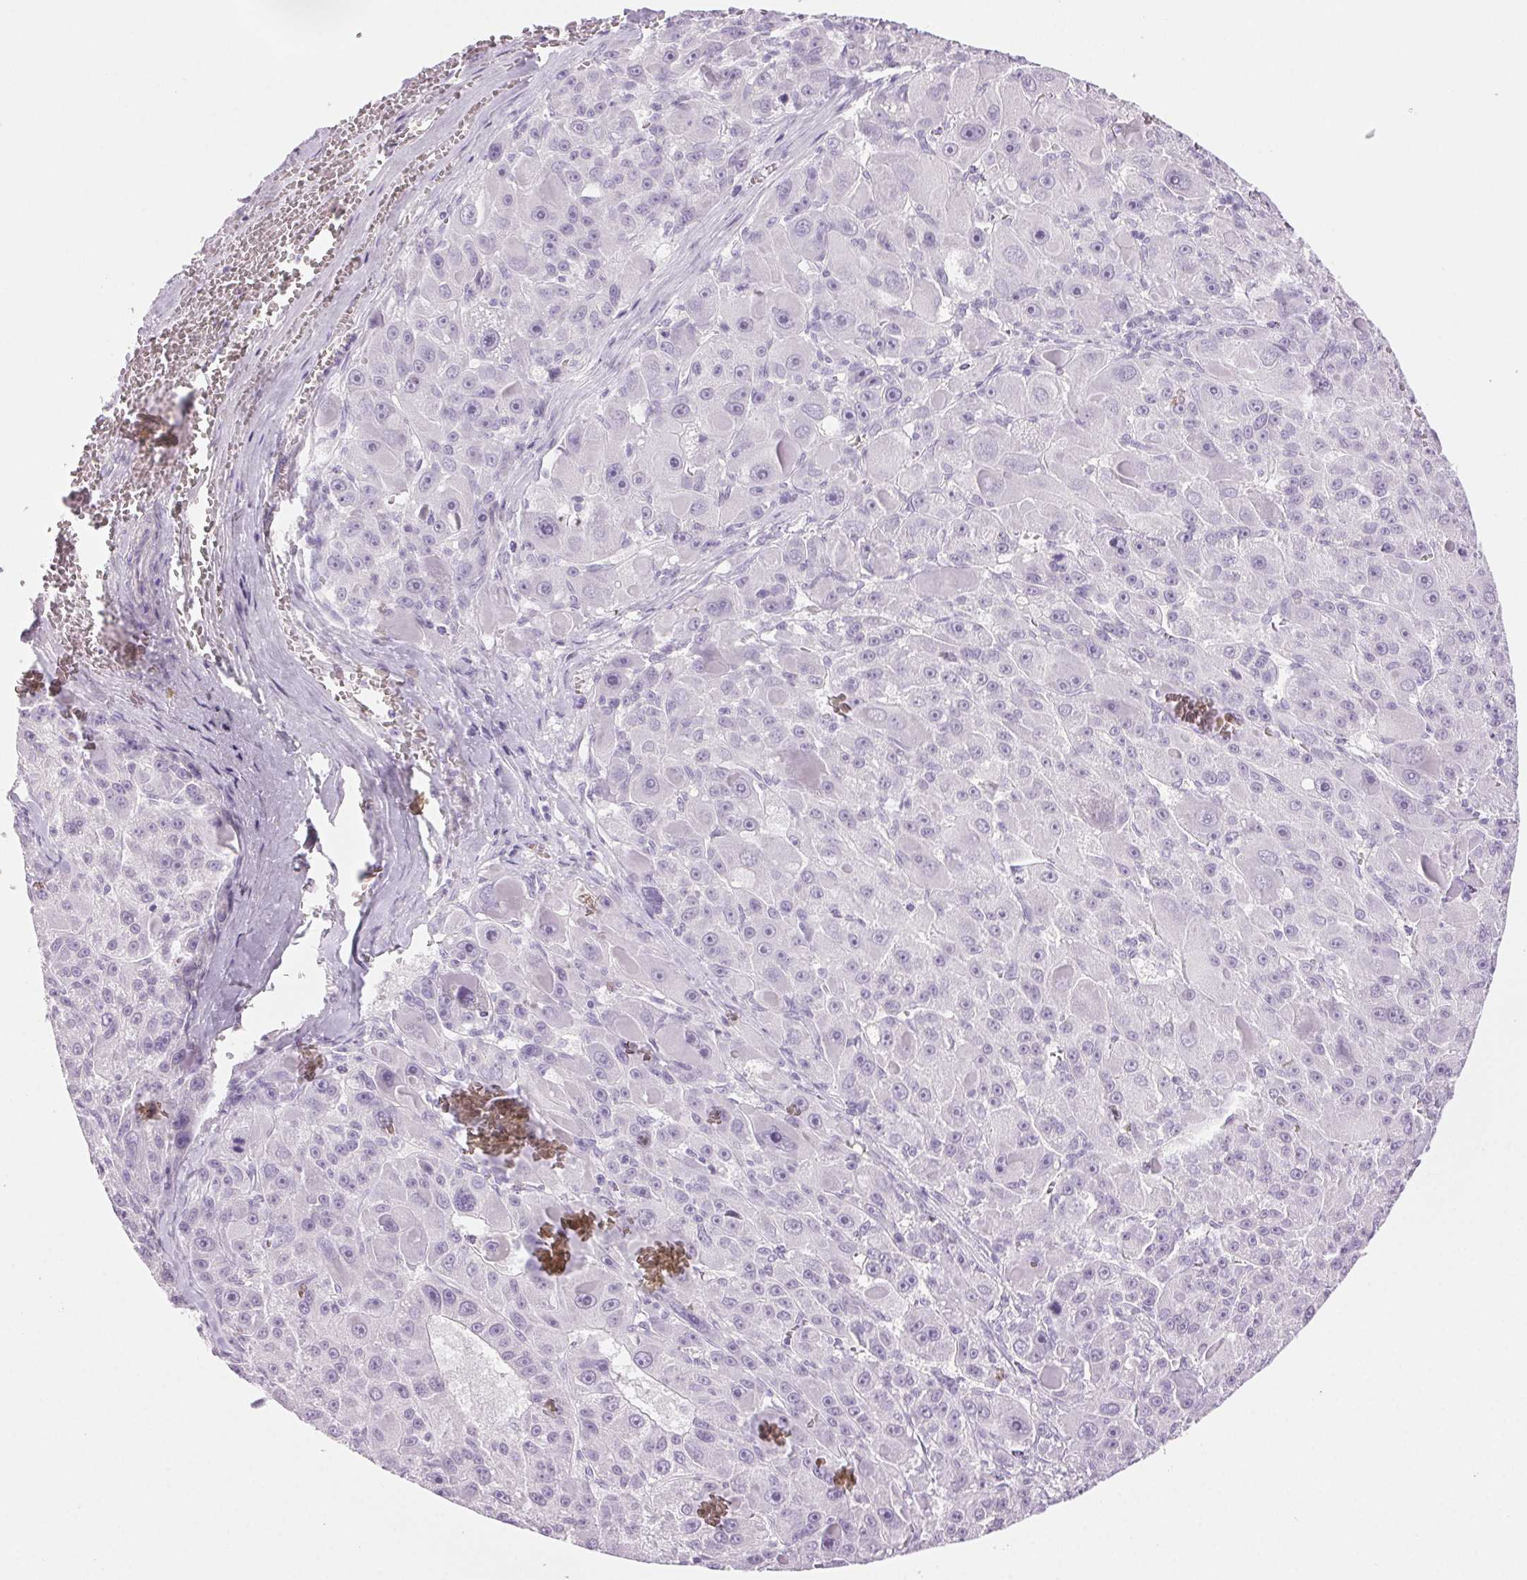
{"staining": {"intensity": "negative", "quantity": "none", "location": "none"}, "tissue": "liver cancer", "cell_type": "Tumor cells", "image_type": "cancer", "snomed": [{"axis": "morphology", "description": "Carcinoma, Hepatocellular, NOS"}, {"axis": "topography", "description": "Liver"}], "caption": "The immunohistochemistry image has no significant staining in tumor cells of liver cancer tissue.", "gene": "LRP2", "patient": {"sex": "male", "age": 76}}